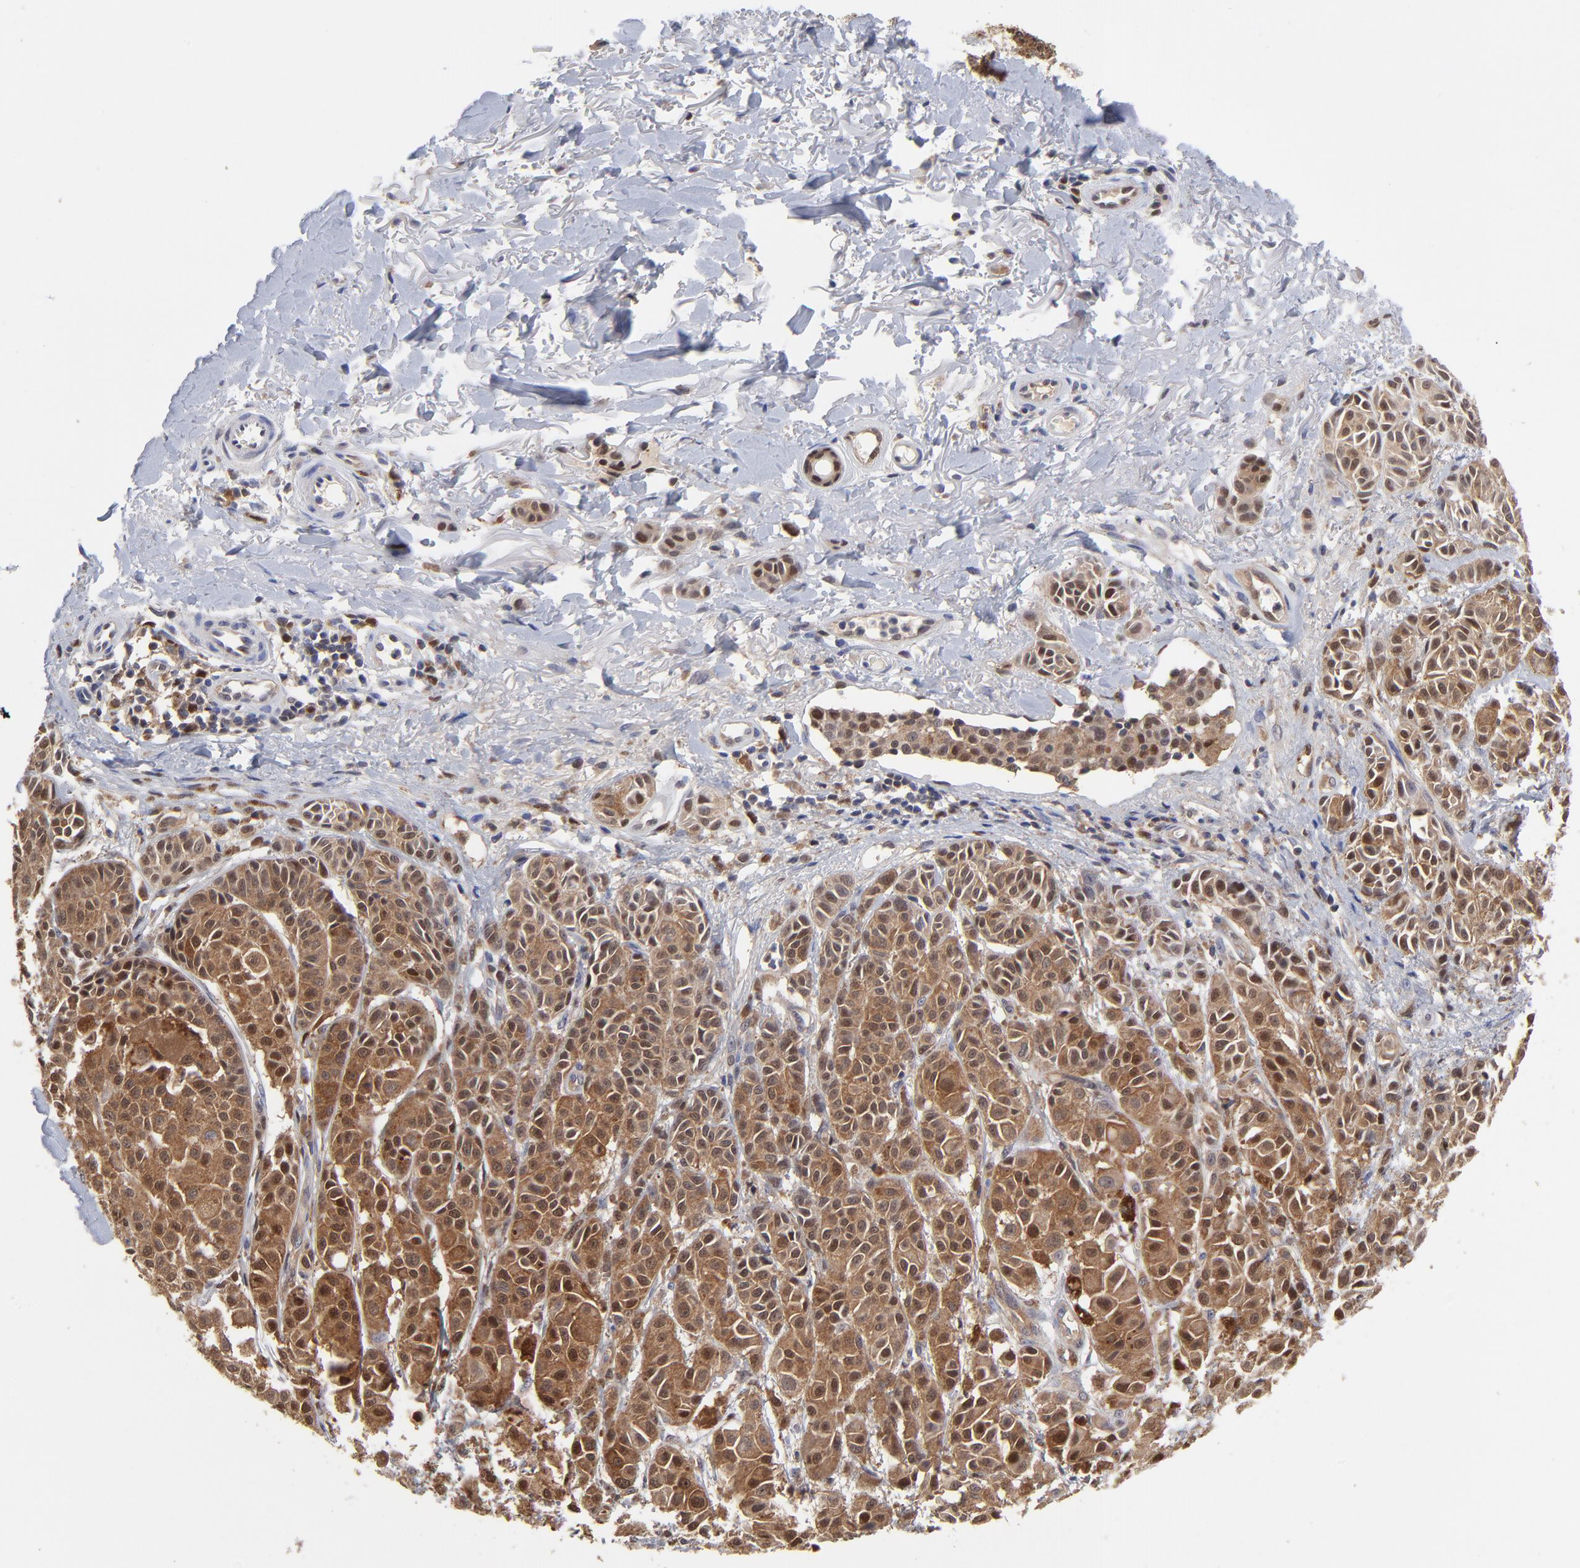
{"staining": {"intensity": "moderate", "quantity": ">75%", "location": "cytoplasmic/membranous,nuclear"}, "tissue": "melanoma", "cell_type": "Tumor cells", "image_type": "cancer", "snomed": [{"axis": "morphology", "description": "Malignant melanoma, NOS"}, {"axis": "topography", "description": "Skin"}], "caption": "Approximately >75% of tumor cells in human malignant melanoma exhibit moderate cytoplasmic/membranous and nuclear protein staining as visualized by brown immunohistochemical staining.", "gene": "DCTPP1", "patient": {"sex": "male", "age": 76}}